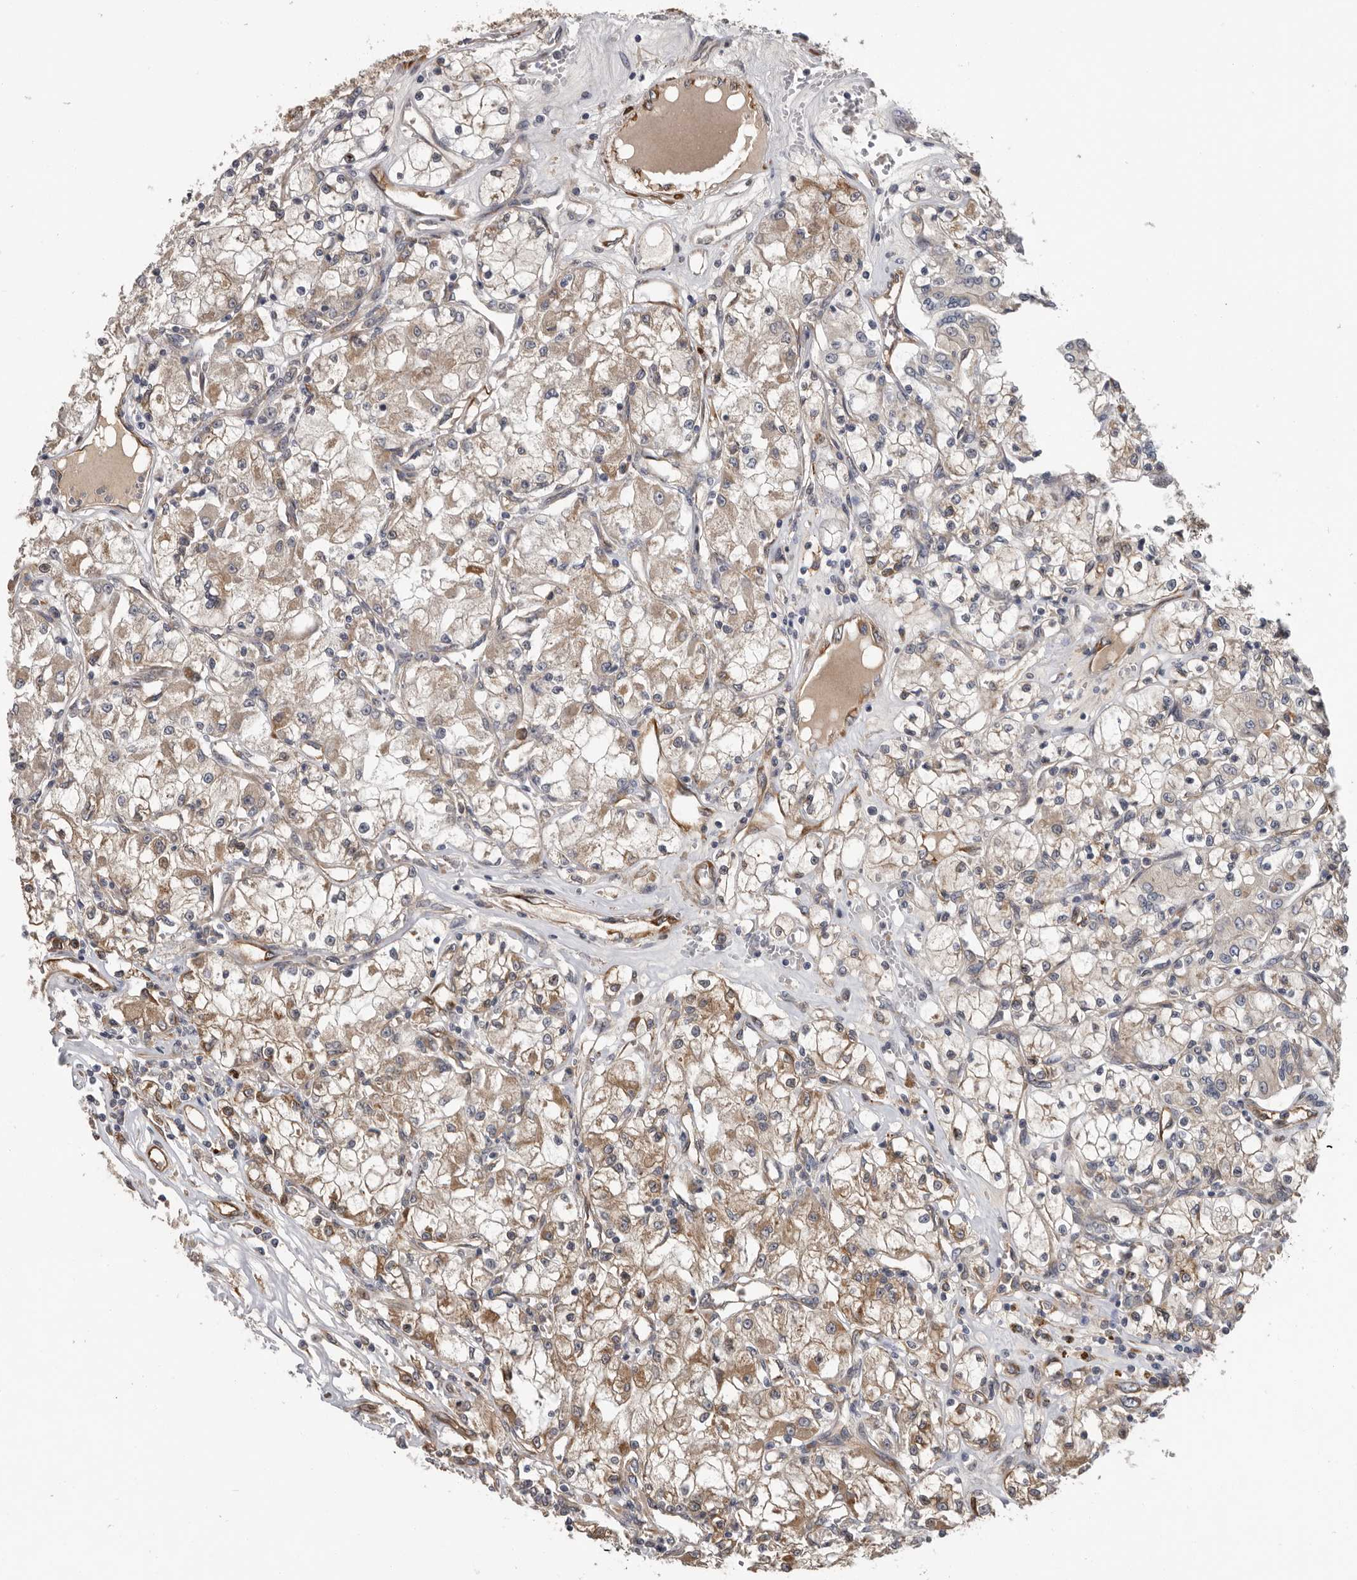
{"staining": {"intensity": "moderate", "quantity": ">75%", "location": "cytoplasmic/membranous"}, "tissue": "renal cancer", "cell_type": "Tumor cells", "image_type": "cancer", "snomed": [{"axis": "morphology", "description": "Adenocarcinoma, NOS"}, {"axis": "topography", "description": "Kidney"}], "caption": "Immunohistochemical staining of human renal cancer (adenocarcinoma) displays medium levels of moderate cytoplasmic/membranous protein positivity in approximately >75% of tumor cells. (DAB (3,3'-diaminobenzidine) = brown stain, brightfield microscopy at high magnification).", "gene": "MTF1", "patient": {"sex": "female", "age": 59}}